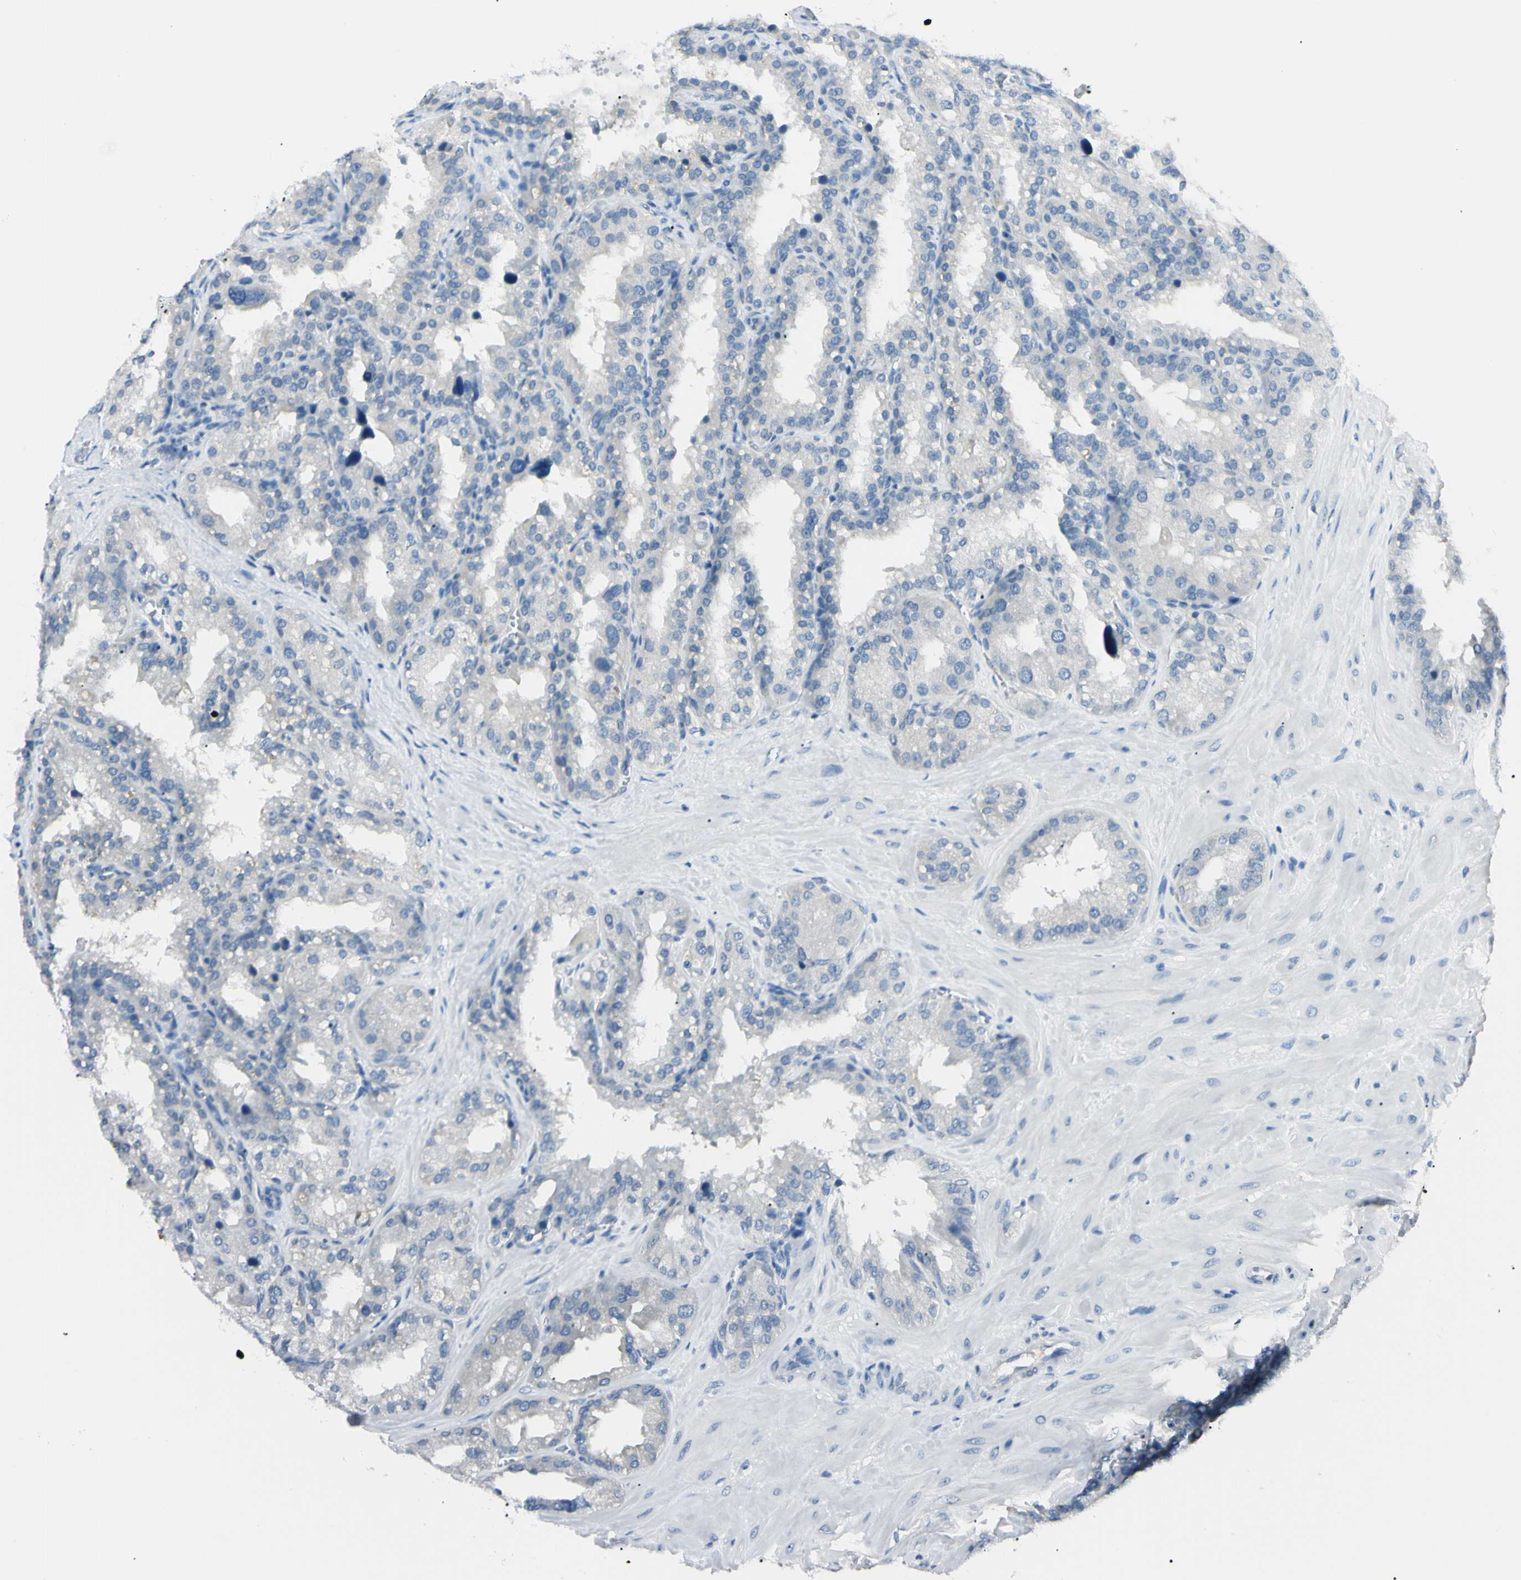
{"staining": {"intensity": "negative", "quantity": "none", "location": "none"}, "tissue": "seminal vesicle", "cell_type": "Glandular cells", "image_type": "normal", "snomed": [{"axis": "morphology", "description": "Normal tissue, NOS"}, {"axis": "topography", "description": "Prostate"}, {"axis": "topography", "description": "Seminal veicle"}], "caption": "IHC photomicrograph of normal seminal vesicle: human seminal vesicle stained with DAB displays no significant protein staining in glandular cells. Brightfield microscopy of immunohistochemistry stained with DAB (3,3'-diaminobenzidine) (brown) and hematoxylin (blue), captured at high magnification.", "gene": "FOLH1", "patient": {"sex": "male", "age": 51}}